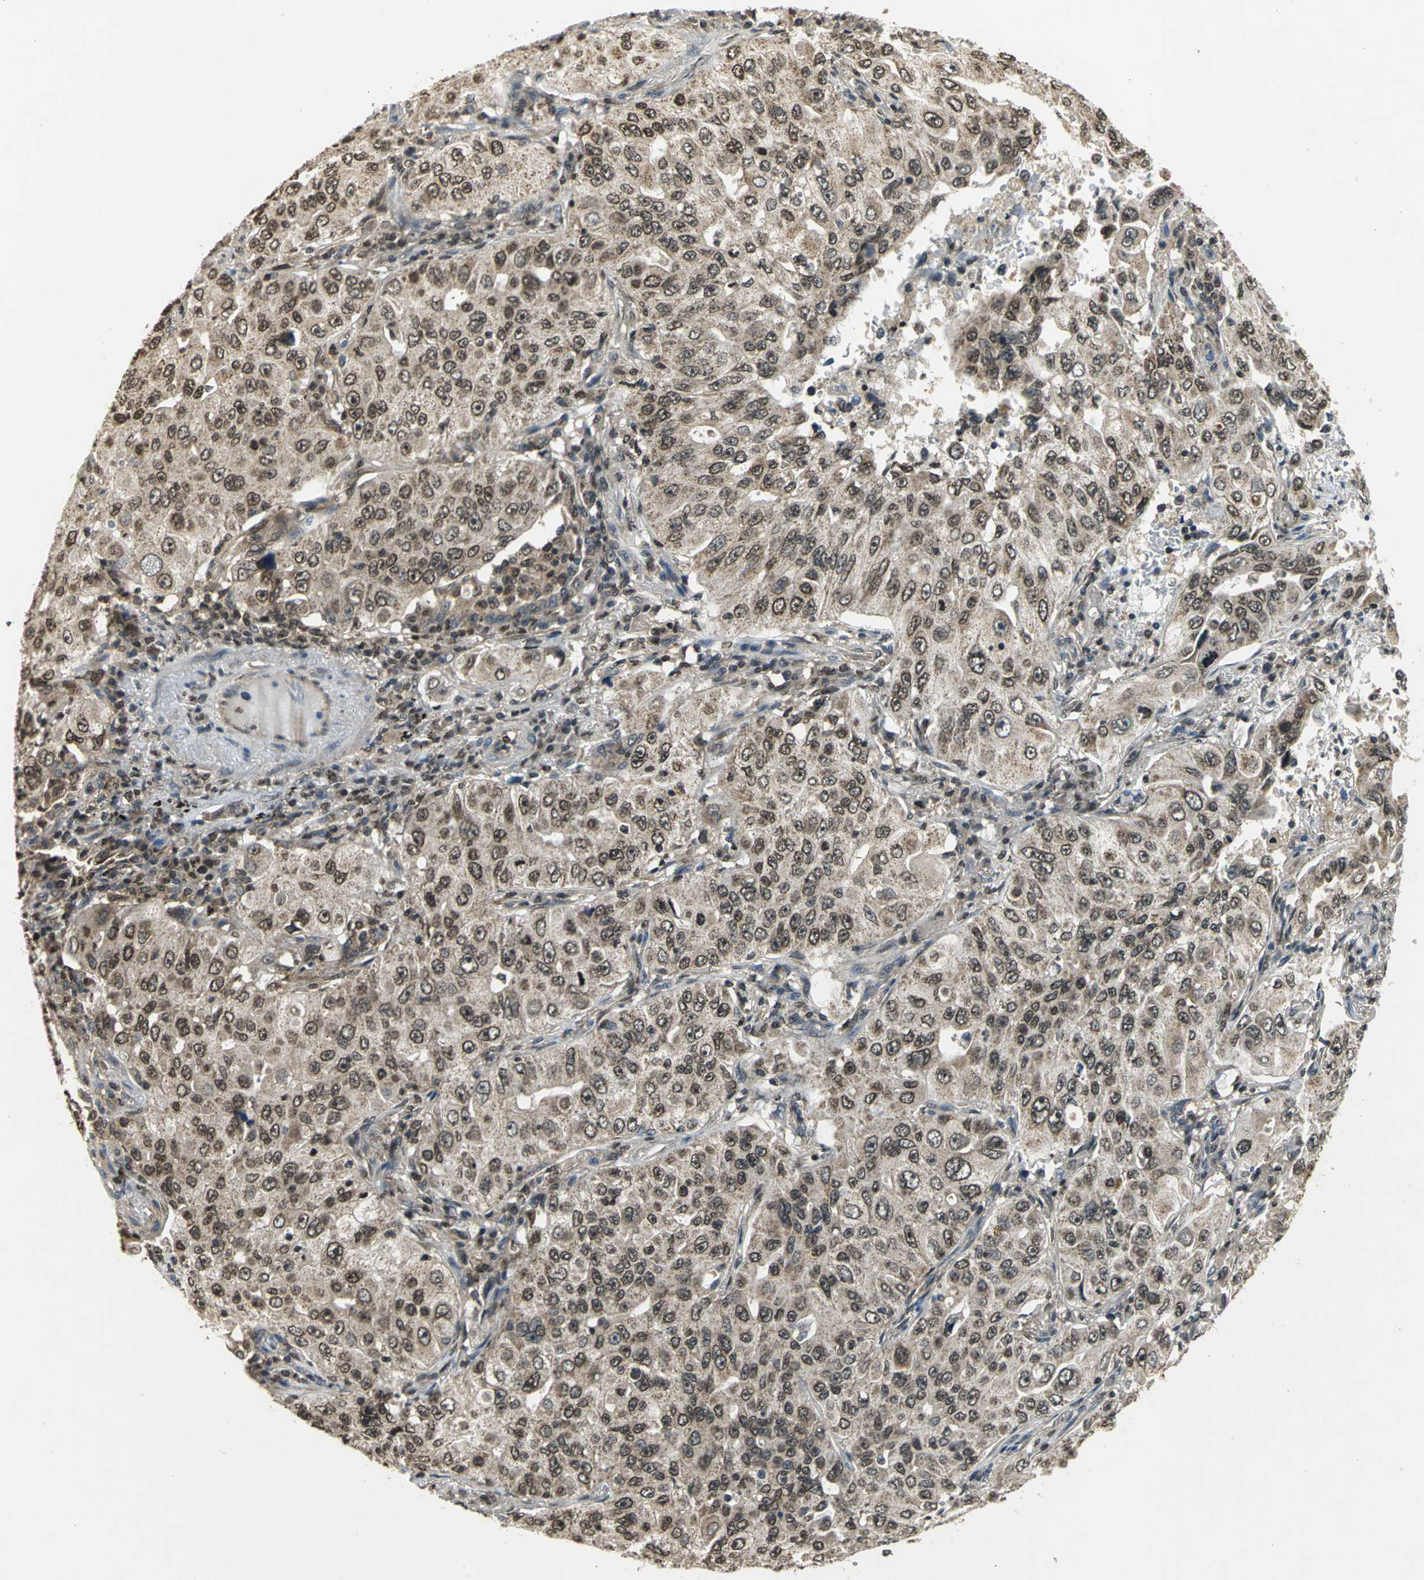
{"staining": {"intensity": "strong", "quantity": ">75%", "location": "cytoplasmic/membranous,nuclear"}, "tissue": "lung cancer", "cell_type": "Tumor cells", "image_type": "cancer", "snomed": [{"axis": "morphology", "description": "Adenocarcinoma, NOS"}, {"axis": "topography", "description": "Lung"}], "caption": "Immunohistochemical staining of adenocarcinoma (lung) demonstrates strong cytoplasmic/membranous and nuclear protein positivity in approximately >75% of tumor cells. (Stains: DAB (3,3'-diaminobenzidine) in brown, nuclei in blue, Microscopy: brightfield microscopy at high magnification).", "gene": "AHR", "patient": {"sex": "male", "age": 84}}